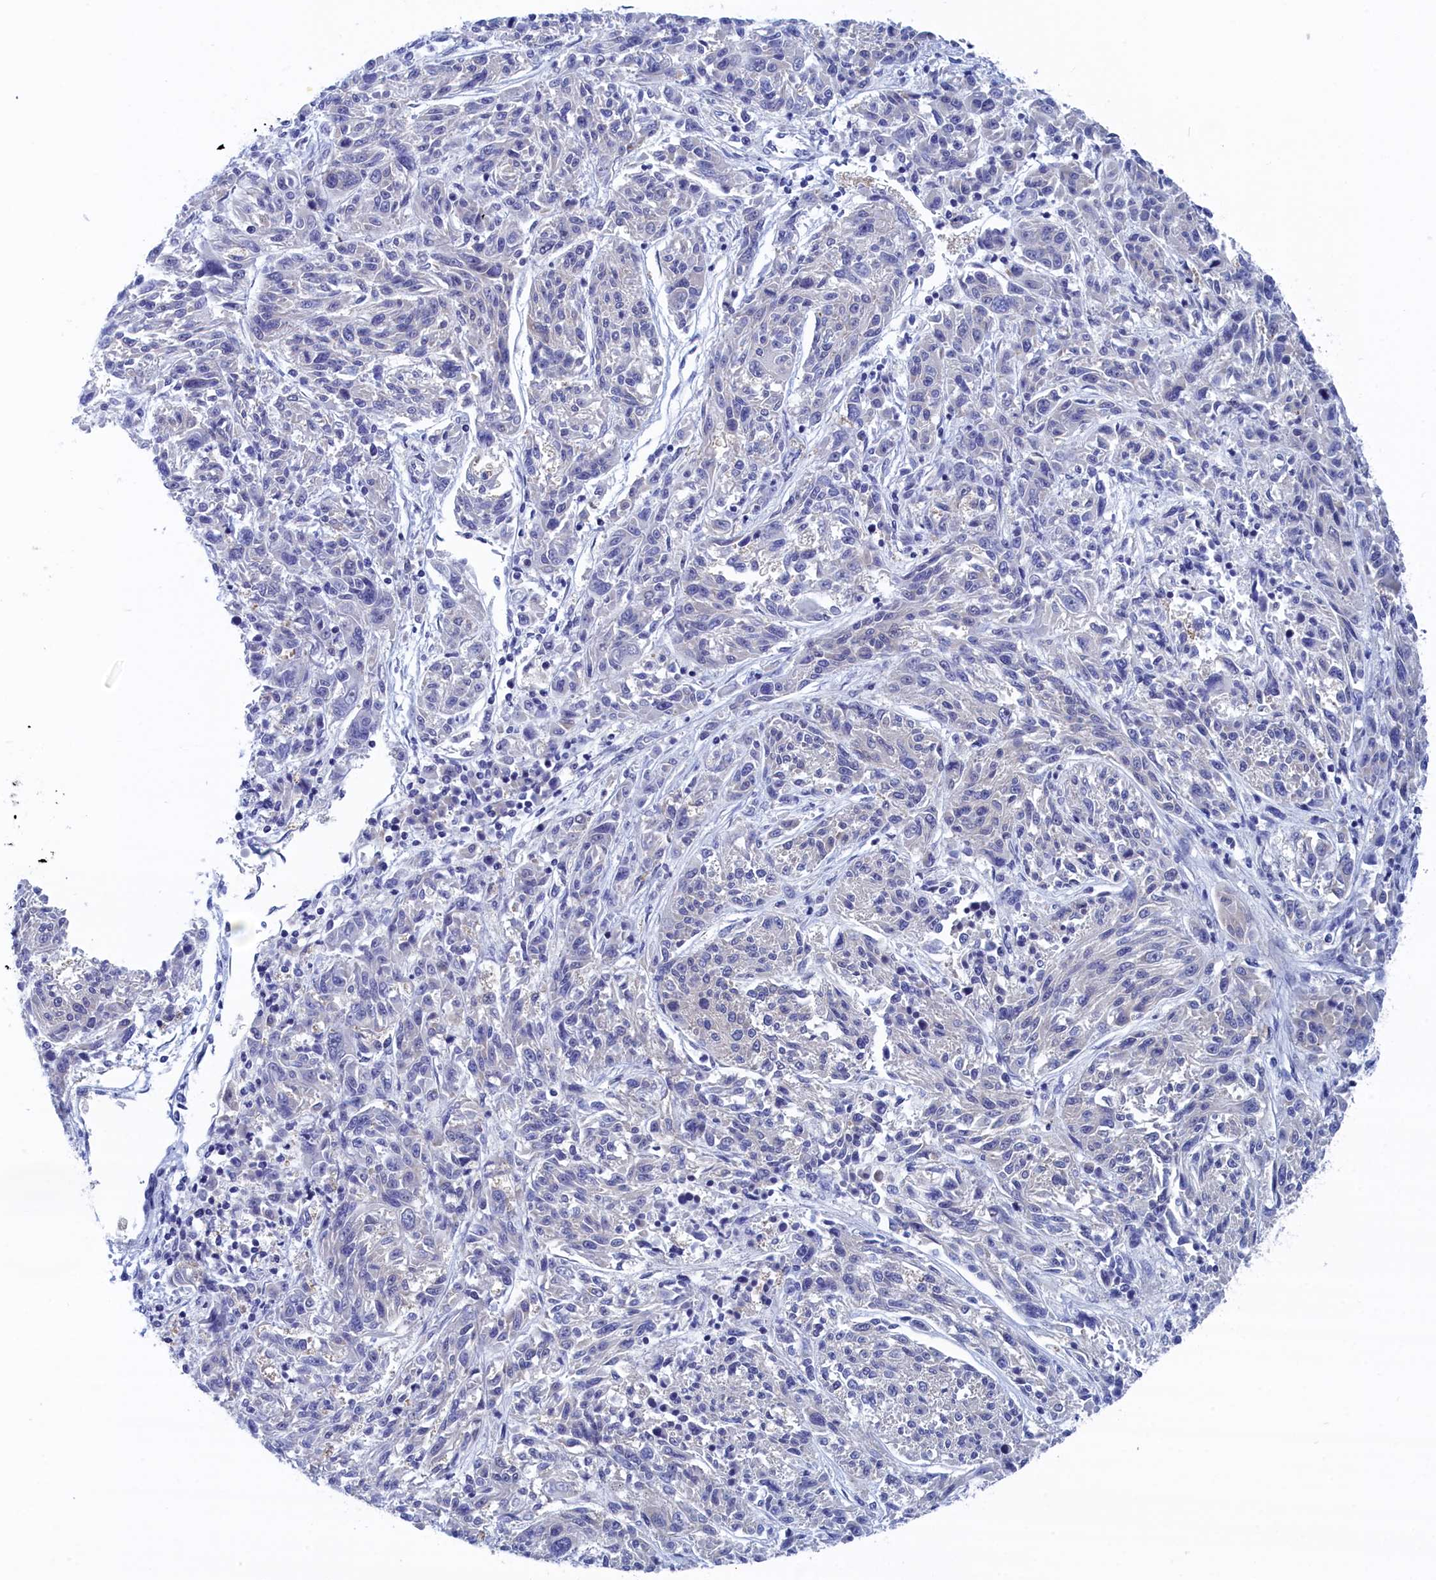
{"staining": {"intensity": "negative", "quantity": "none", "location": "none"}, "tissue": "melanoma", "cell_type": "Tumor cells", "image_type": "cancer", "snomed": [{"axis": "morphology", "description": "Malignant melanoma, NOS"}, {"axis": "topography", "description": "Skin"}], "caption": "IHC of malignant melanoma reveals no staining in tumor cells.", "gene": "PGP", "patient": {"sex": "male", "age": 53}}